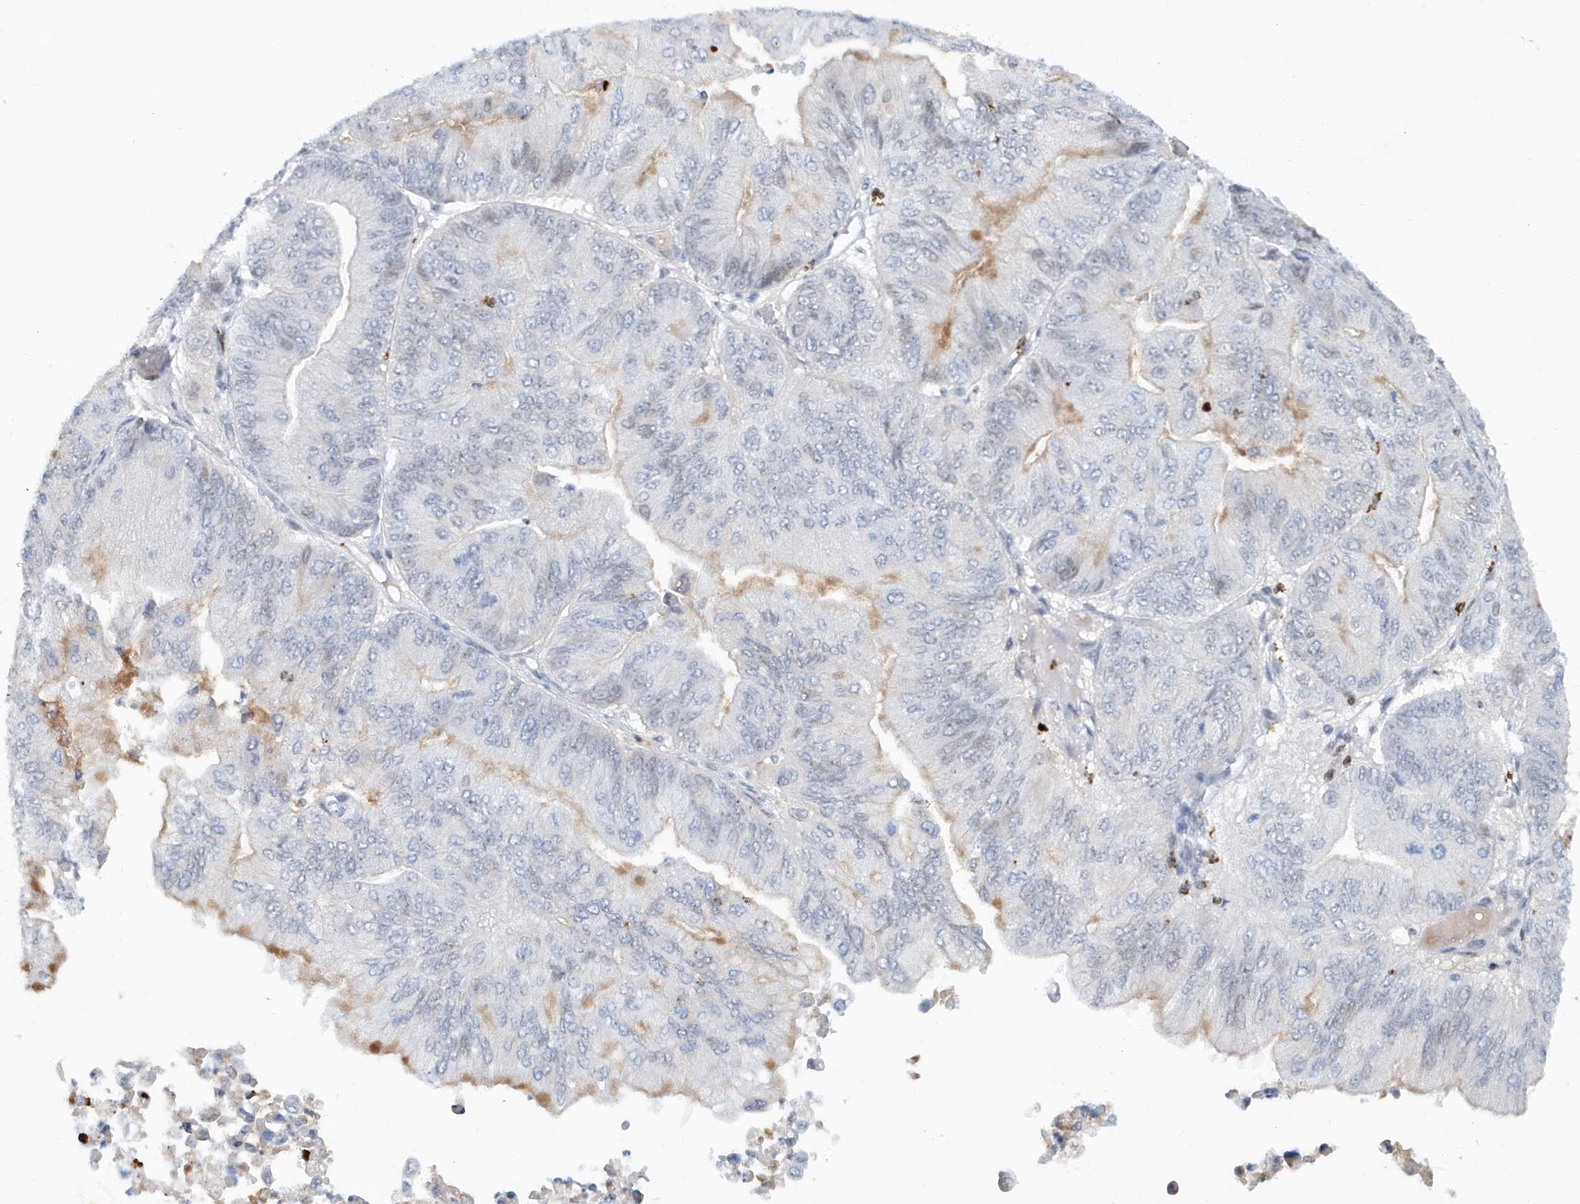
{"staining": {"intensity": "moderate", "quantity": "25%-75%", "location": "cytoplasmic/membranous,nuclear"}, "tissue": "ovarian cancer", "cell_type": "Tumor cells", "image_type": "cancer", "snomed": [{"axis": "morphology", "description": "Cystadenocarcinoma, mucinous, NOS"}, {"axis": "topography", "description": "Ovary"}], "caption": "Immunohistochemistry (DAB (3,3'-diaminobenzidine)) staining of mucinous cystadenocarcinoma (ovarian) demonstrates moderate cytoplasmic/membranous and nuclear protein expression in about 25%-75% of tumor cells.", "gene": "ASCL4", "patient": {"sex": "female", "age": 61}}